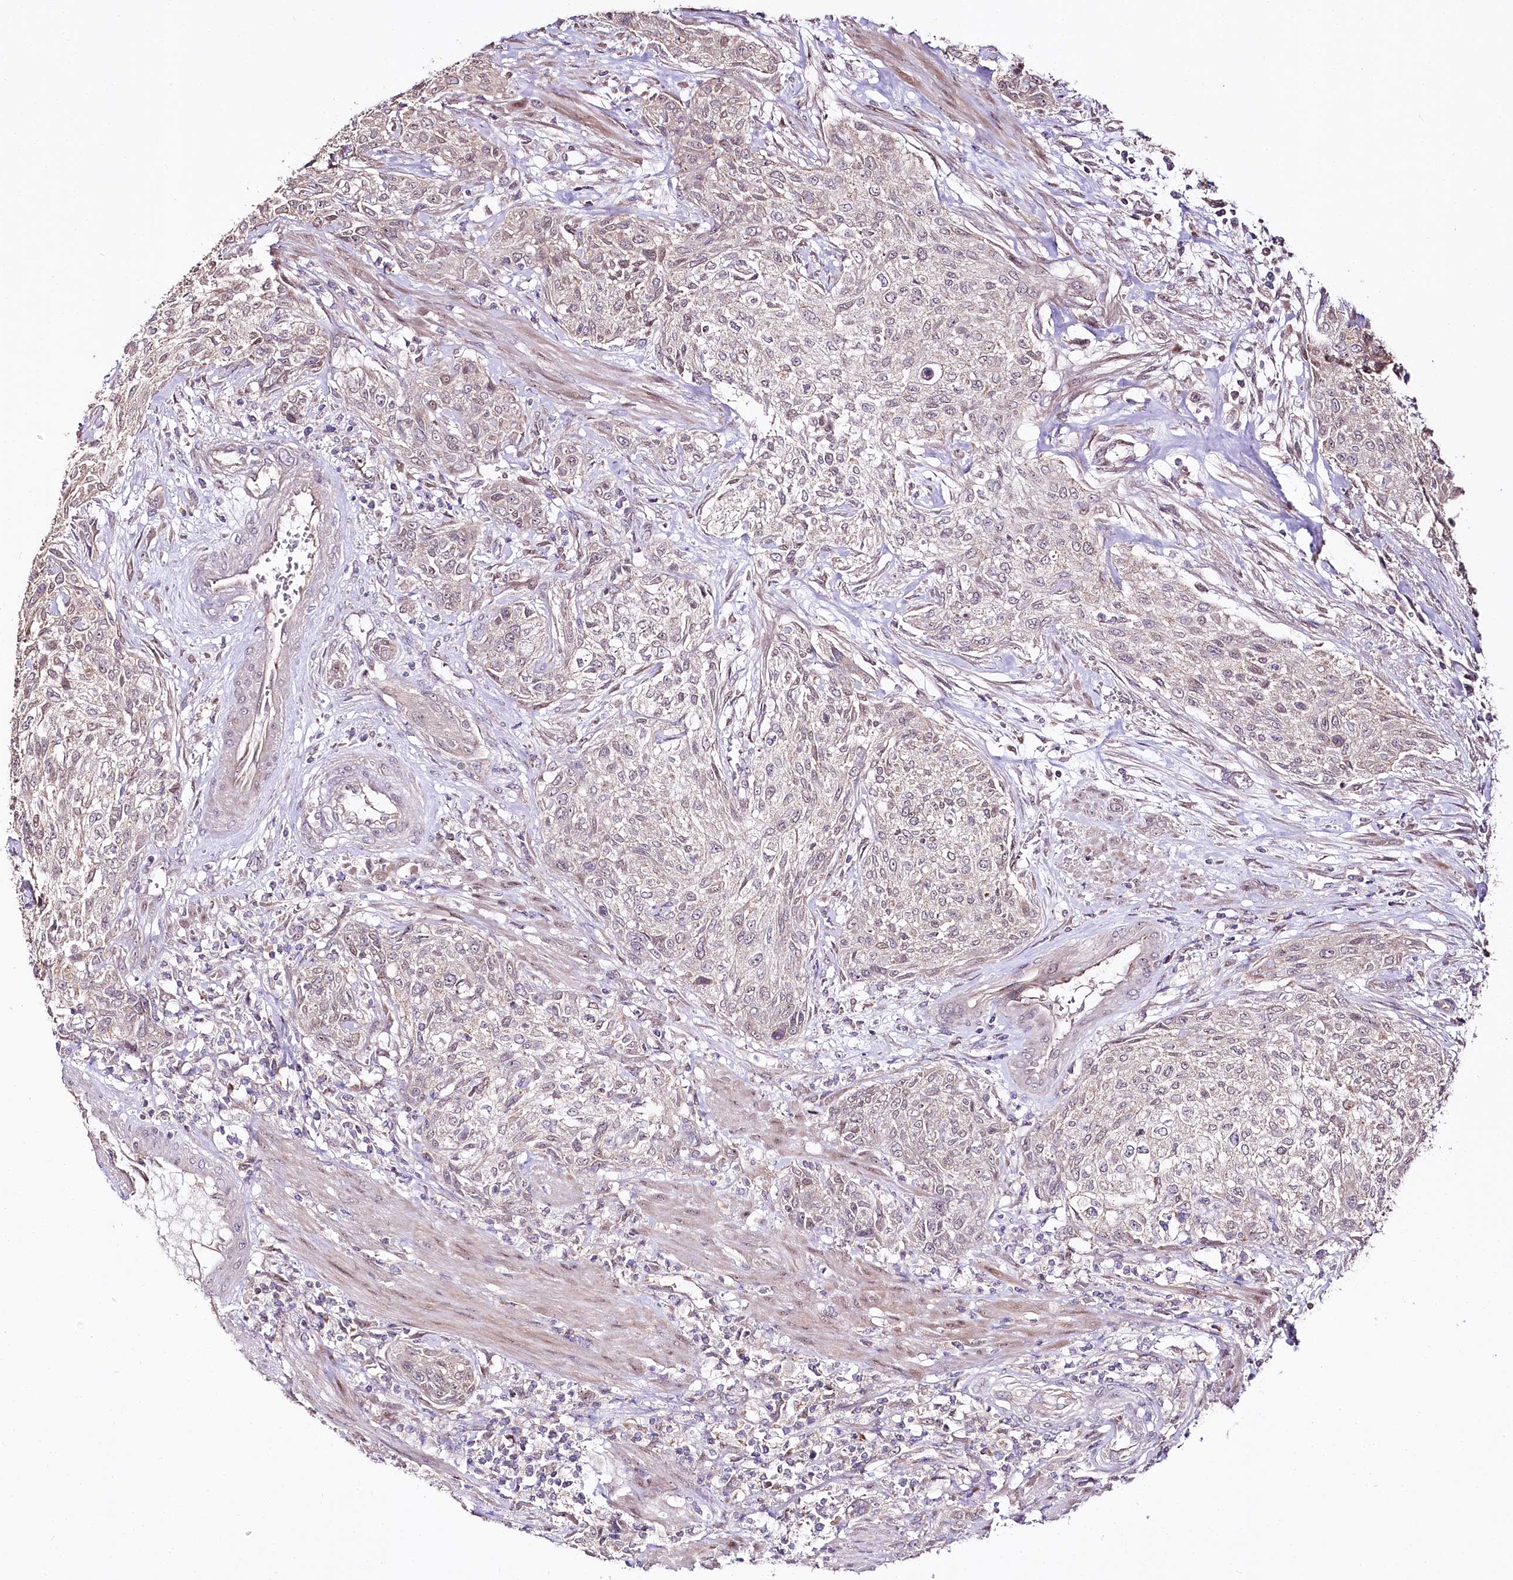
{"staining": {"intensity": "negative", "quantity": "none", "location": "none"}, "tissue": "urothelial cancer", "cell_type": "Tumor cells", "image_type": "cancer", "snomed": [{"axis": "morphology", "description": "Normal tissue, NOS"}, {"axis": "morphology", "description": "Urothelial carcinoma, NOS"}, {"axis": "topography", "description": "Urinary bladder"}, {"axis": "topography", "description": "Peripheral nerve tissue"}], "caption": "Immunohistochemical staining of urothelial cancer exhibits no significant positivity in tumor cells.", "gene": "ZNF226", "patient": {"sex": "male", "age": 35}}